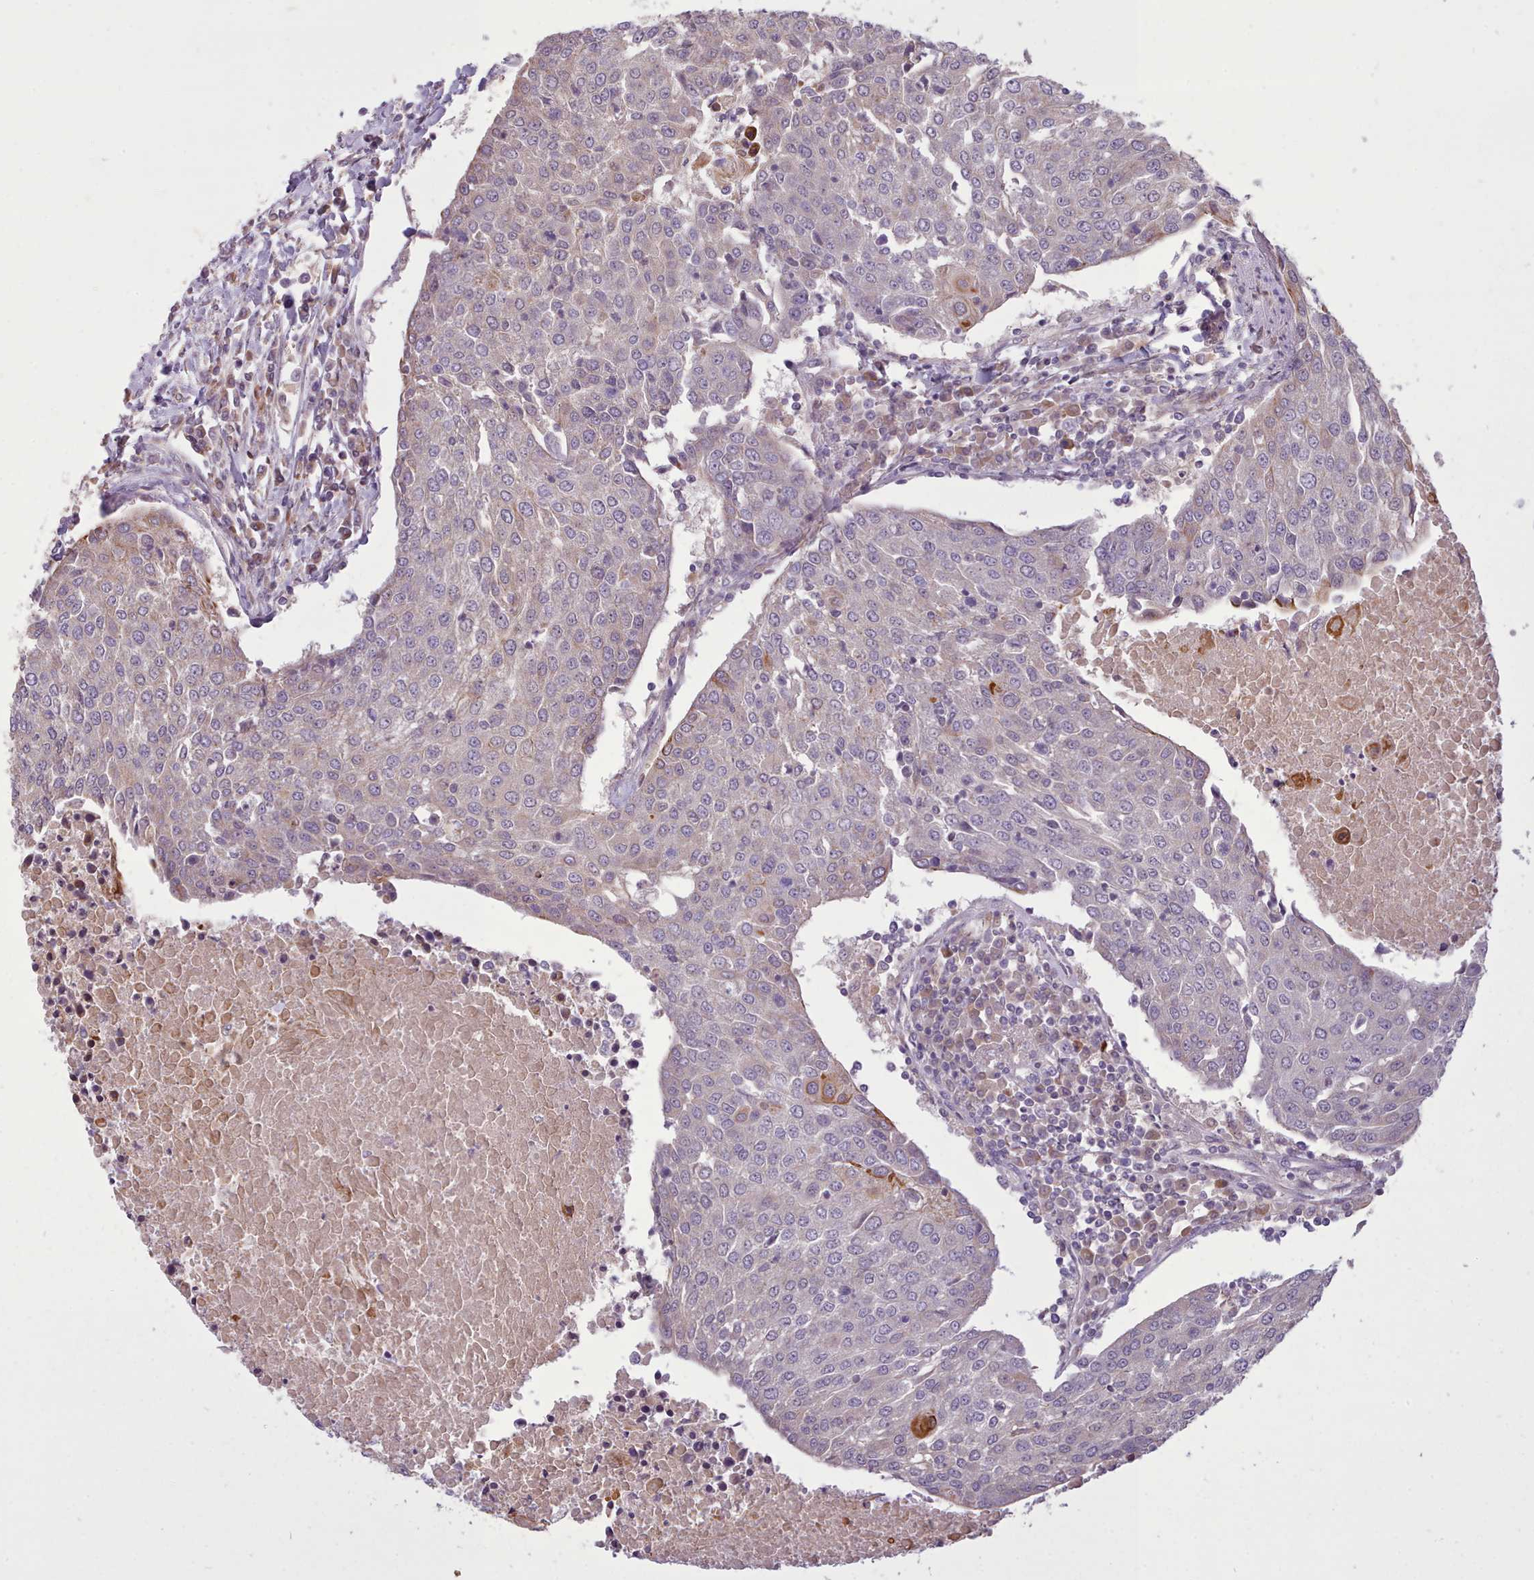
{"staining": {"intensity": "negative", "quantity": "none", "location": "none"}, "tissue": "urothelial cancer", "cell_type": "Tumor cells", "image_type": "cancer", "snomed": [{"axis": "morphology", "description": "Urothelial carcinoma, High grade"}, {"axis": "topography", "description": "Urinary bladder"}], "caption": "The photomicrograph exhibits no staining of tumor cells in urothelial cancer. Brightfield microscopy of immunohistochemistry stained with DAB (brown) and hematoxylin (blue), captured at high magnification.", "gene": "NMRK1", "patient": {"sex": "female", "age": 85}}